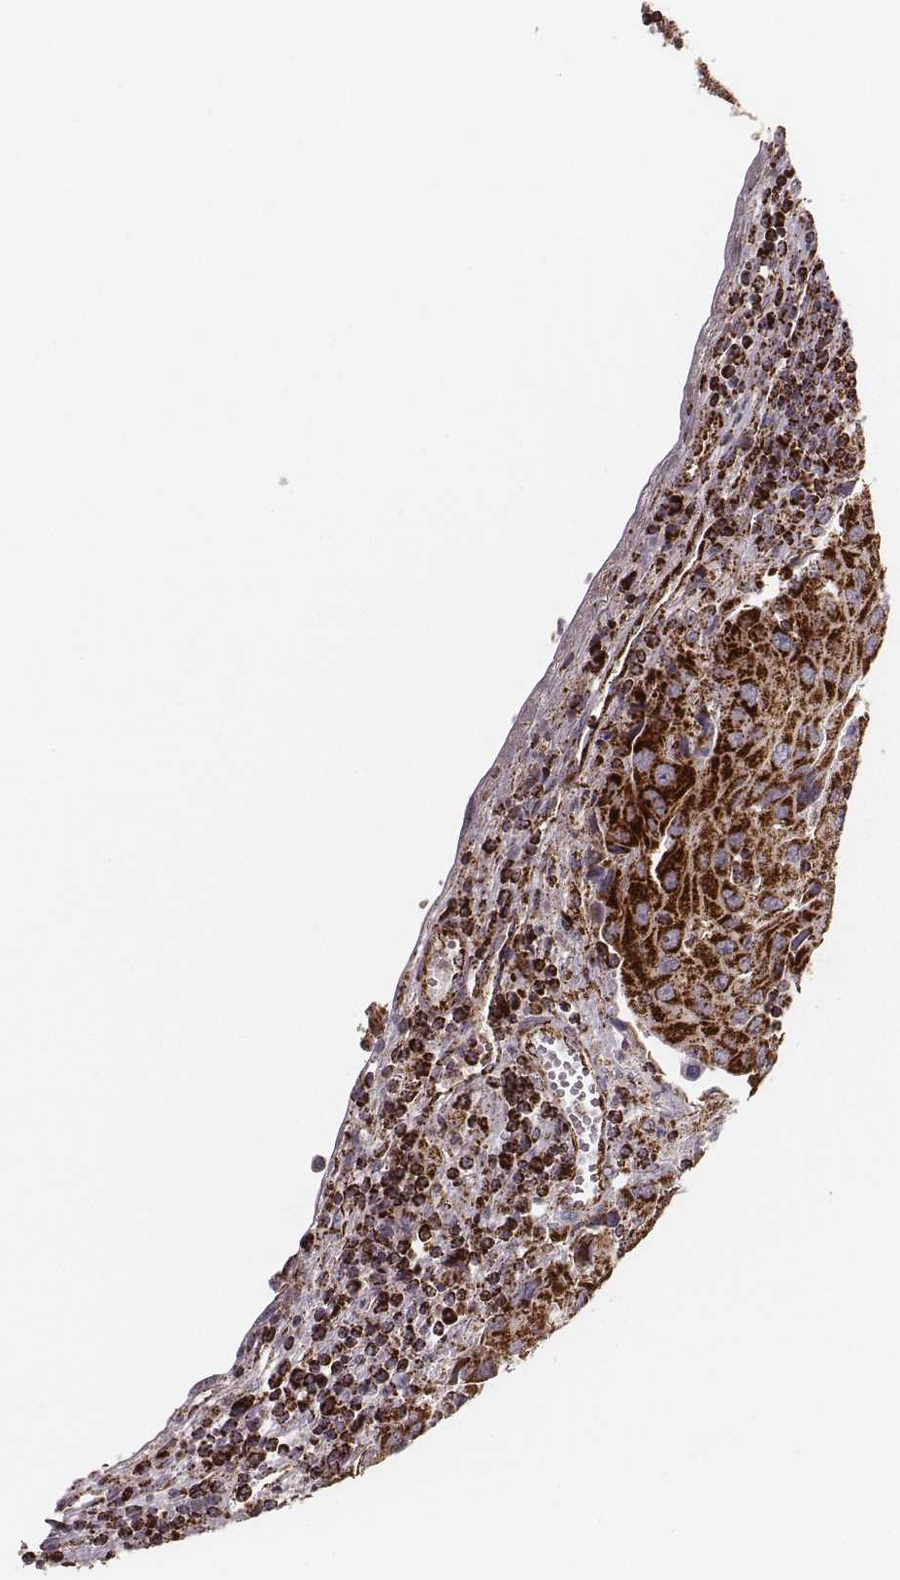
{"staining": {"intensity": "strong", "quantity": ">75%", "location": "cytoplasmic/membranous"}, "tissue": "urothelial cancer", "cell_type": "Tumor cells", "image_type": "cancer", "snomed": [{"axis": "morphology", "description": "Urothelial carcinoma, High grade"}, {"axis": "topography", "description": "Urinary bladder"}], "caption": "Urothelial cancer was stained to show a protein in brown. There is high levels of strong cytoplasmic/membranous staining in approximately >75% of tumor cells.", "gene": "TUFM", "patient": {"sex": "female", "age": 85}}